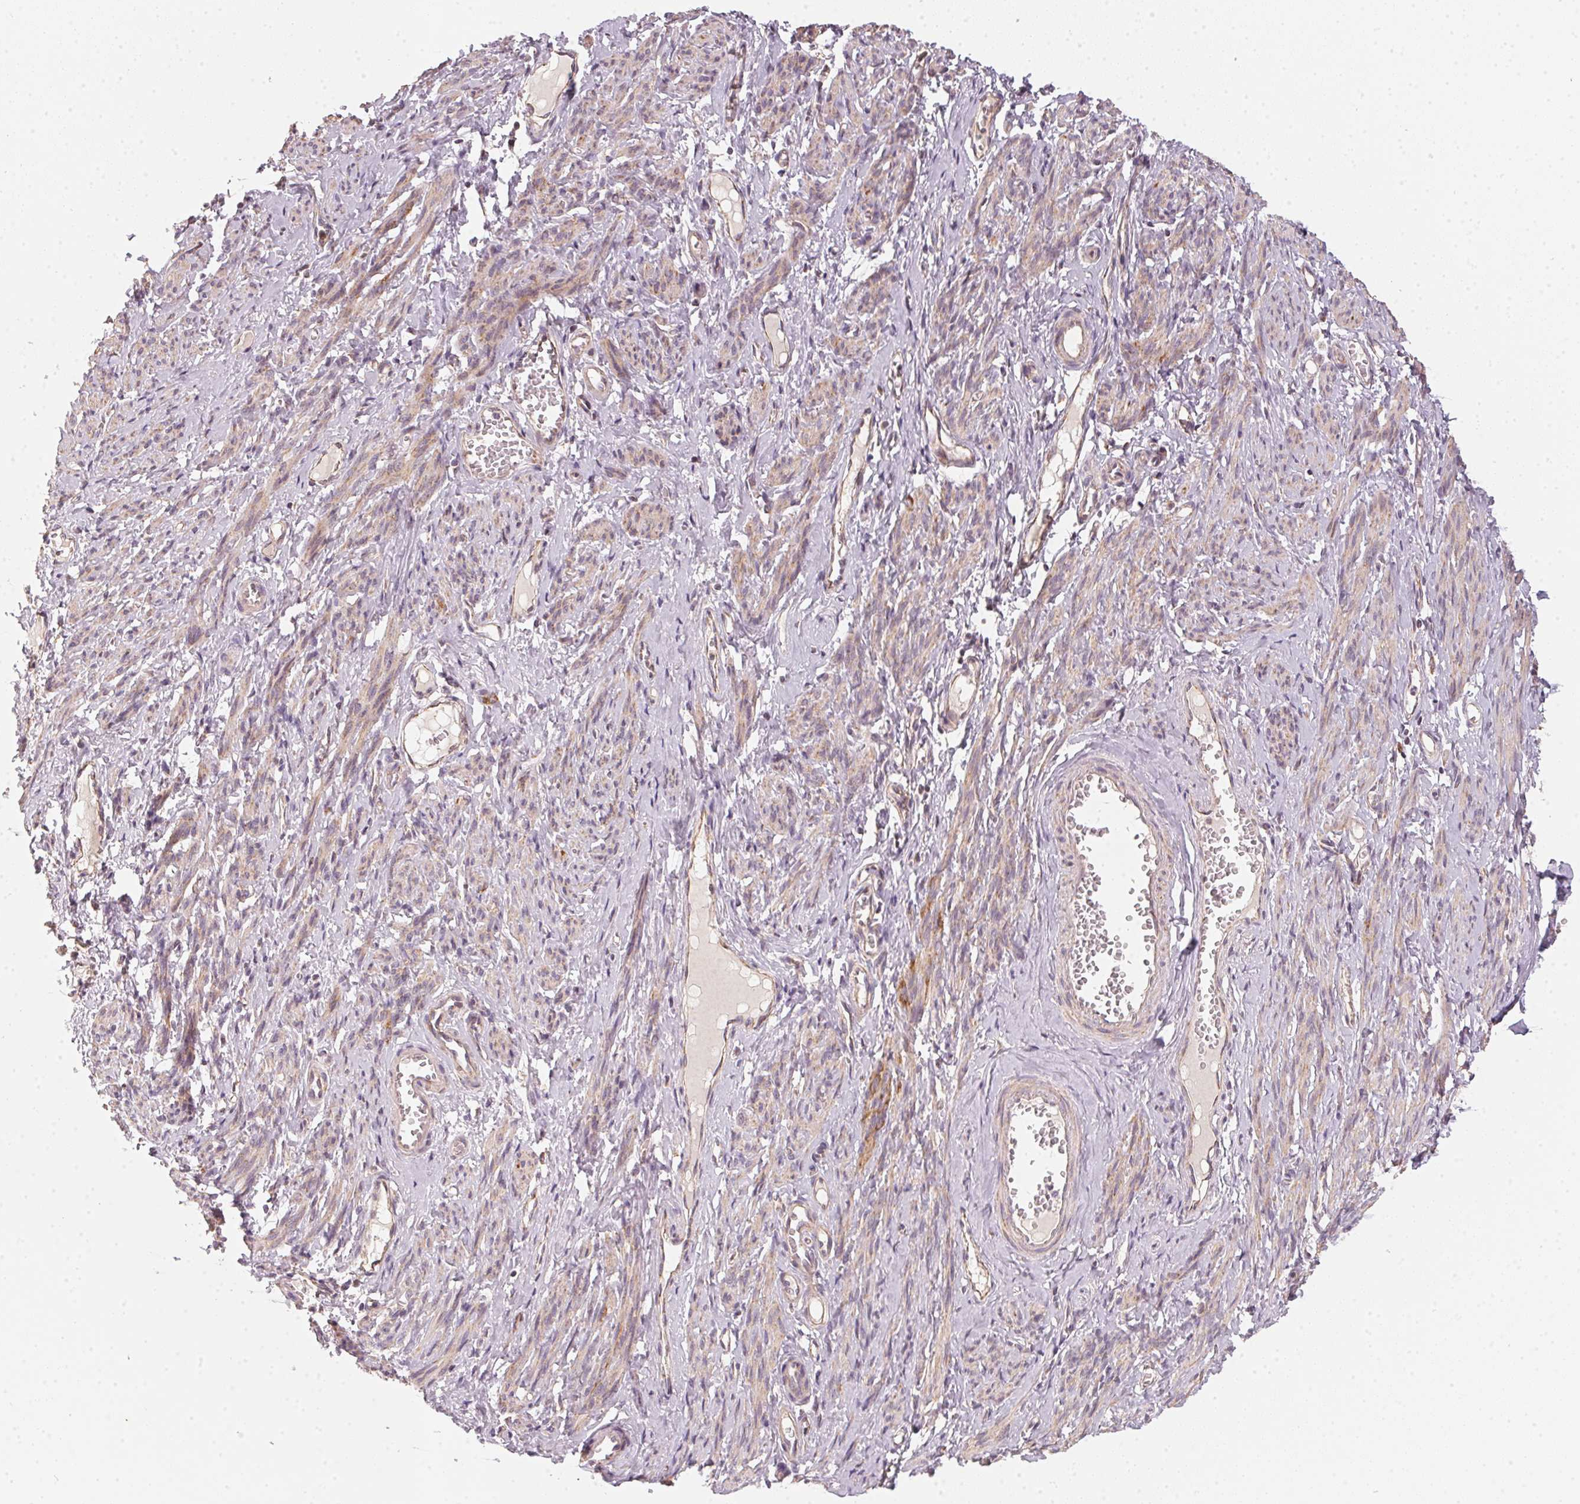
{"staining": {"intensity": "weak", "quantity": ">75%", "location": "cytoplasmic/membranous"}, "tissue": "smooth muscle", "cell_type": "Smooth muscle cells", "image_type": "normal", "snomed": [{"axis": "morphology", "description": "Normal tissue, NOS"}, {"axis": "topography", "description": "Smooth muscle"}], "caption": "High-magnification brightfield microscopy of benign smooth muscle stained with DAB (3,3'-diaminobenzidine) (brown) and counterstained with hematoxylin (blue). smooth muscle cells exhibit weak cytoplasmic/membranous expression is seen in approximately>75% of cells.", "gene": "MATCAP1", "patient": {"sex": "female", "age": 65}}